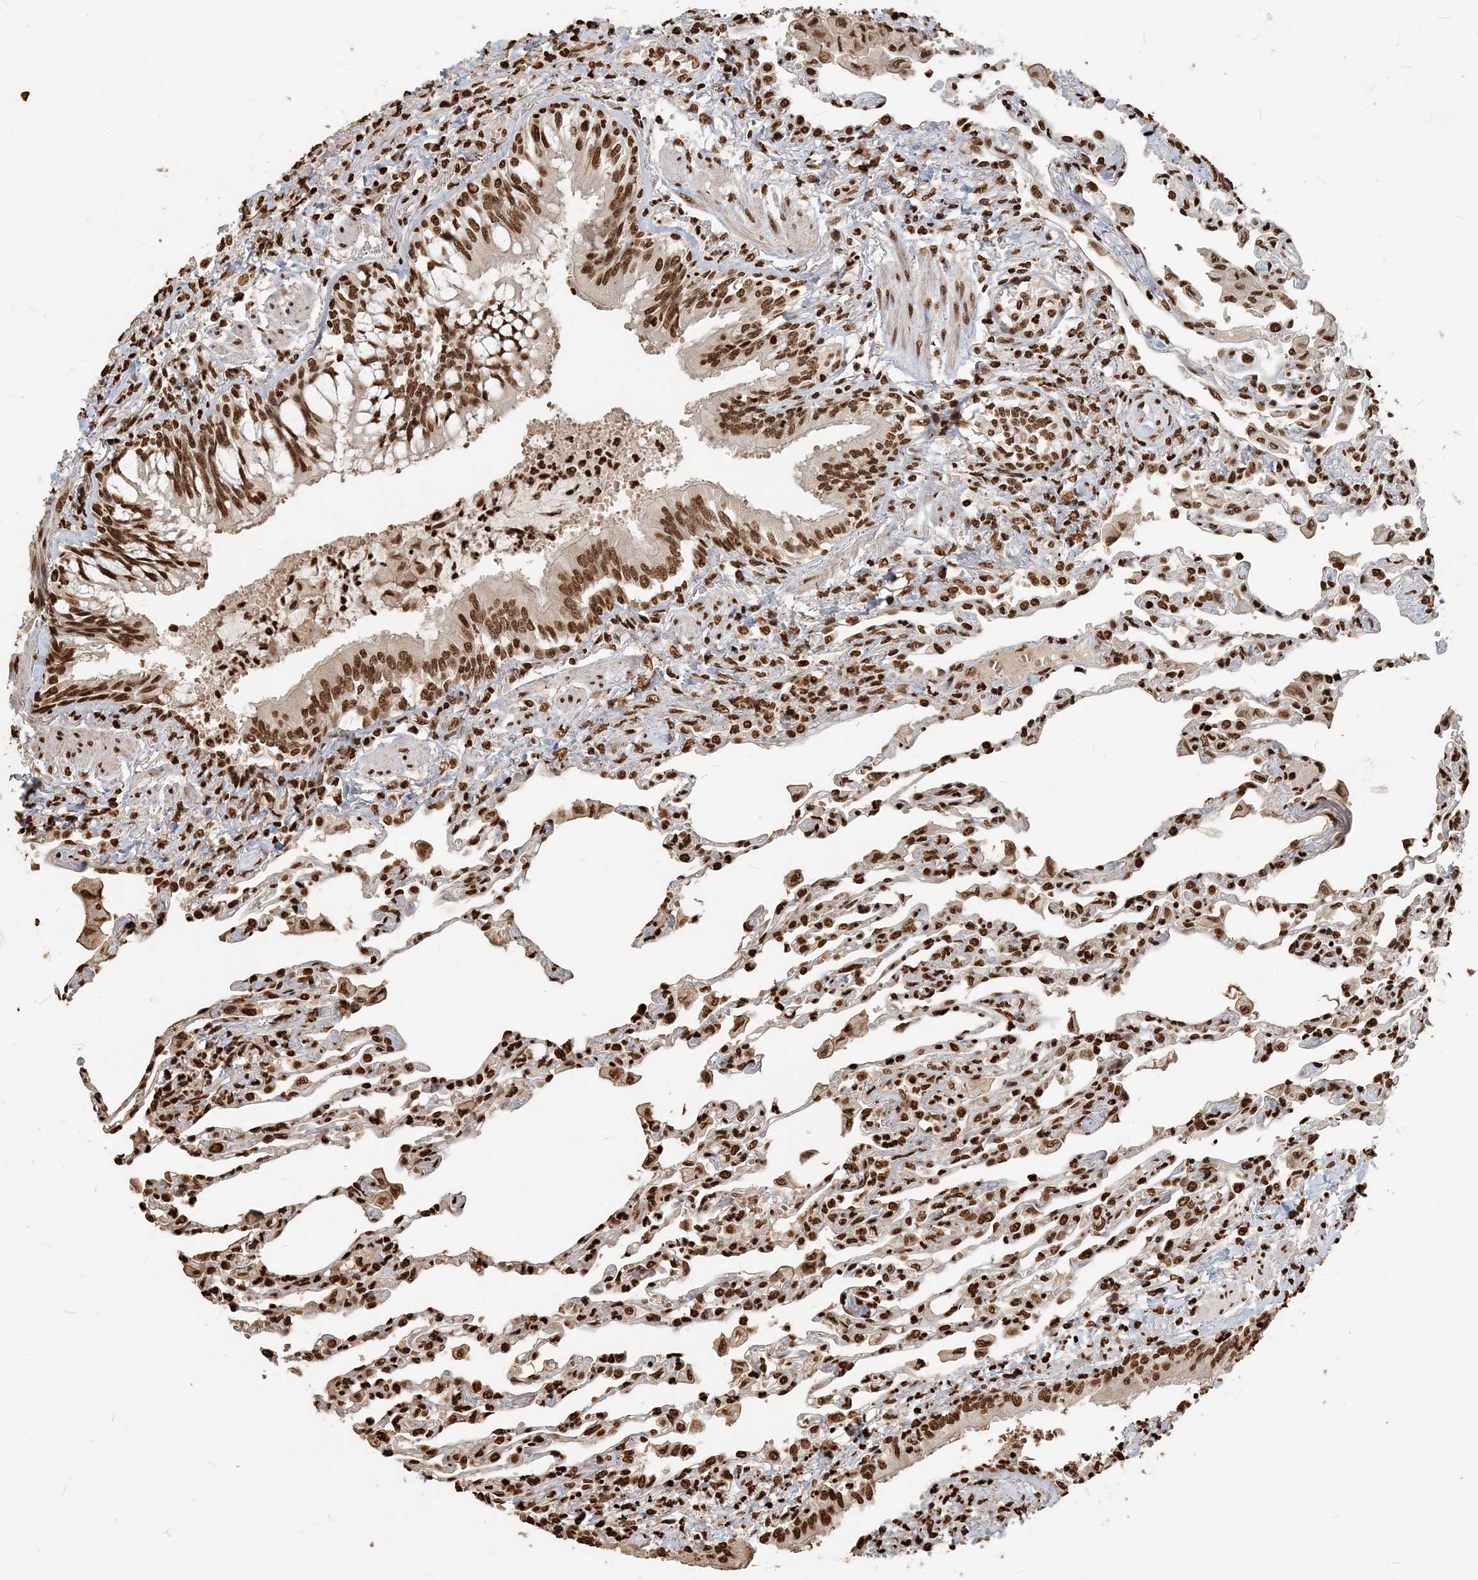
{"staining": {"intensity": "strong", "quantity": ">75%", "location": "nuclear"}, "tissue": "lung", "cell_type": "Alveolar cells", "image_type": "normal", "snomed": [{"axis": "morphology", "description": "Normal tissue, NOS"}, {"axis": "topography", "description": "Bronchus"}, {"axis": "topography", "description": "Lung"}], "caption": "A histopathology image showing strong nuclear staining in approximately >75% of alveolar cells in unremarkable lung, as visualized by brown immunohistochemical staining.", "gene": "H3", "patient": {"sex": "female", "age": 49}}